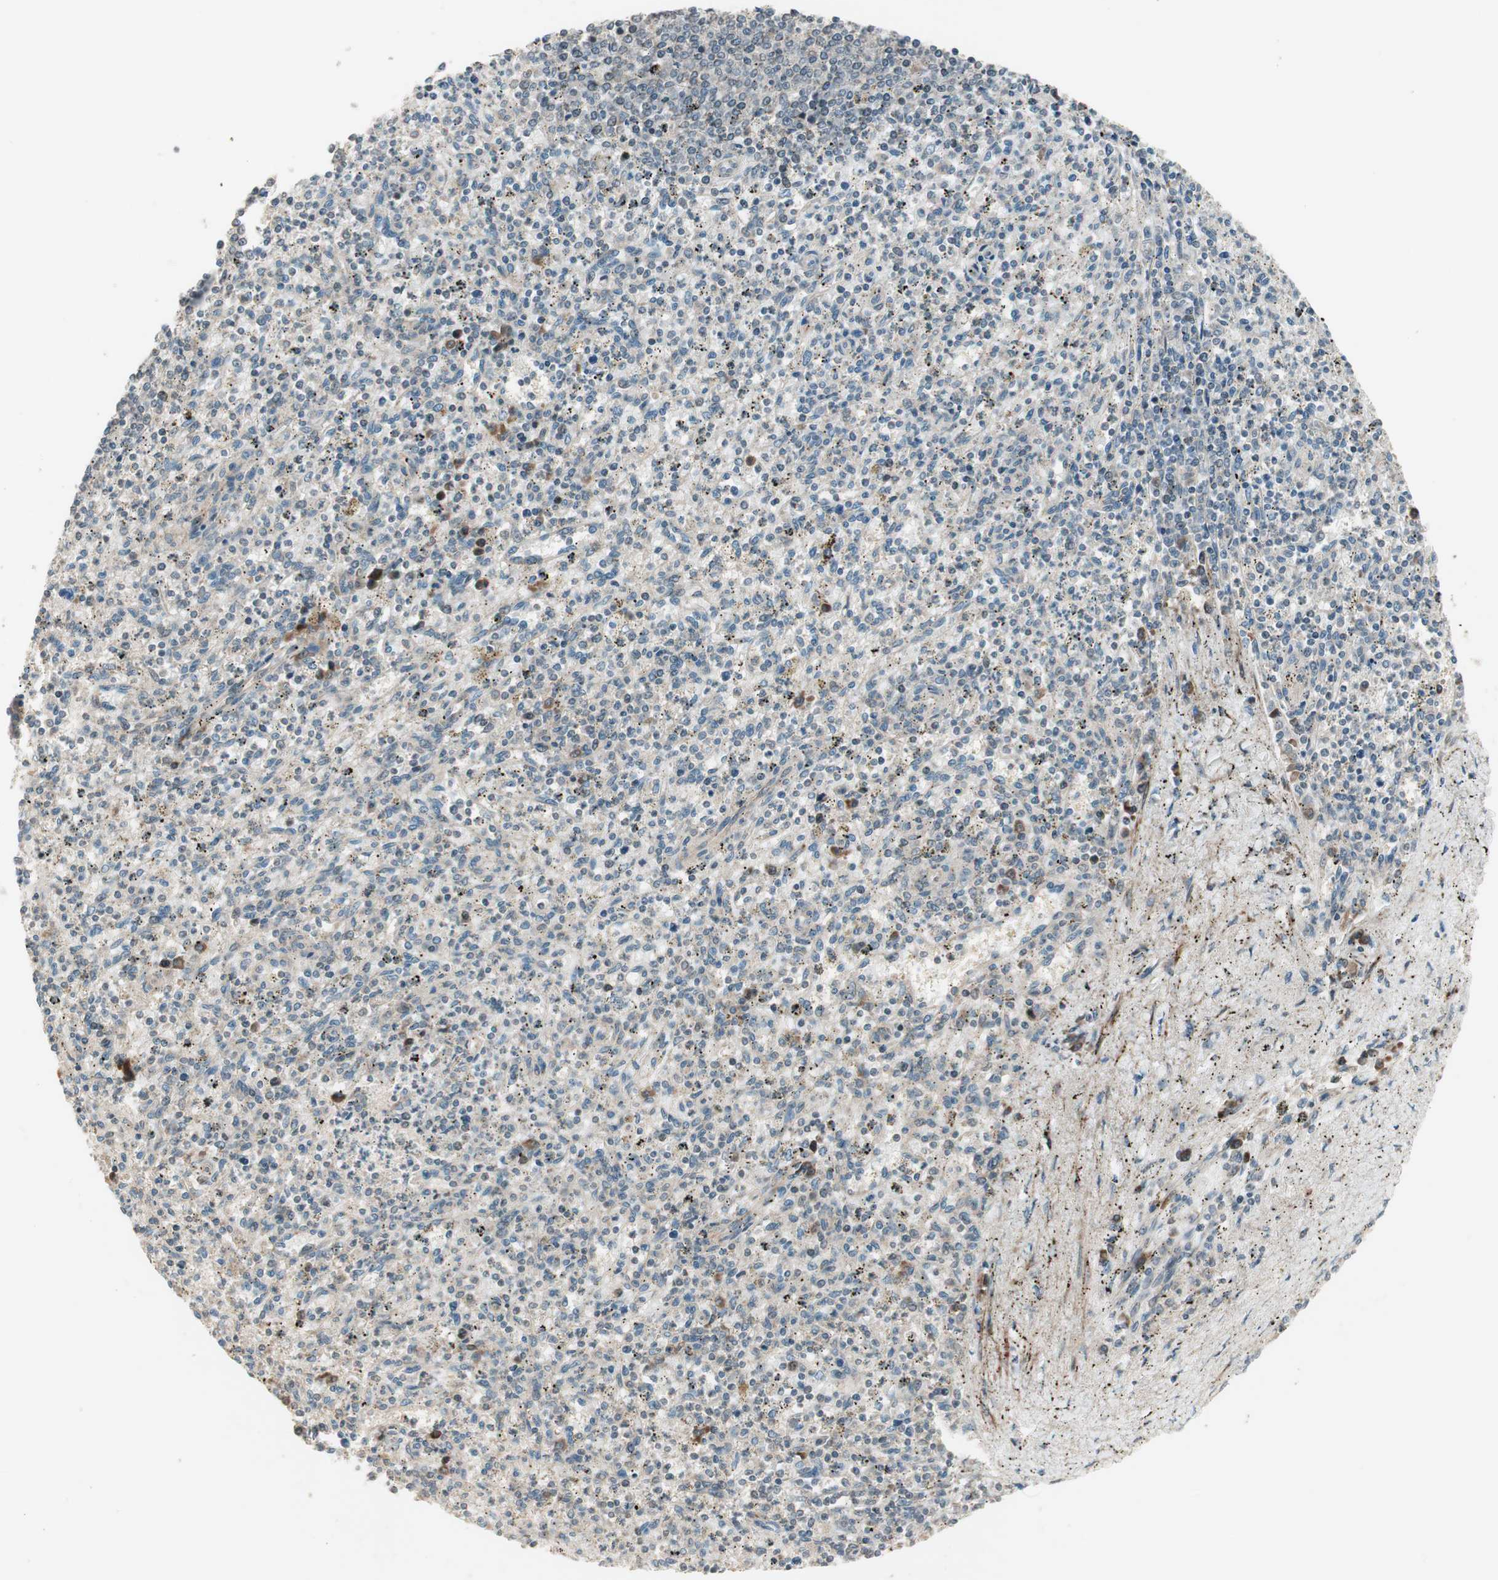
{"staining": {"intensity": "weak", "quantity": "<25%", "location": "cytoplasmic/membranous"}, "tissue": "spleen", "cell_type": "Cells in red pulp", "image_type": "normal", "snomed": [{"axis": "morphology", "description": "Normal tissue, NOS"}, {"axis": "topography", "description": "Spleen"}], "caption": "Normal spleen was stained to show a protein in brown. There is no significant expression in cells in red pulp. (DAB immunohistochemistry (IHC) visualized using brightfield microscopy, high magnification).", "gene": "PPP2R5E", "patient": {"sex": "male", "age": 72}}